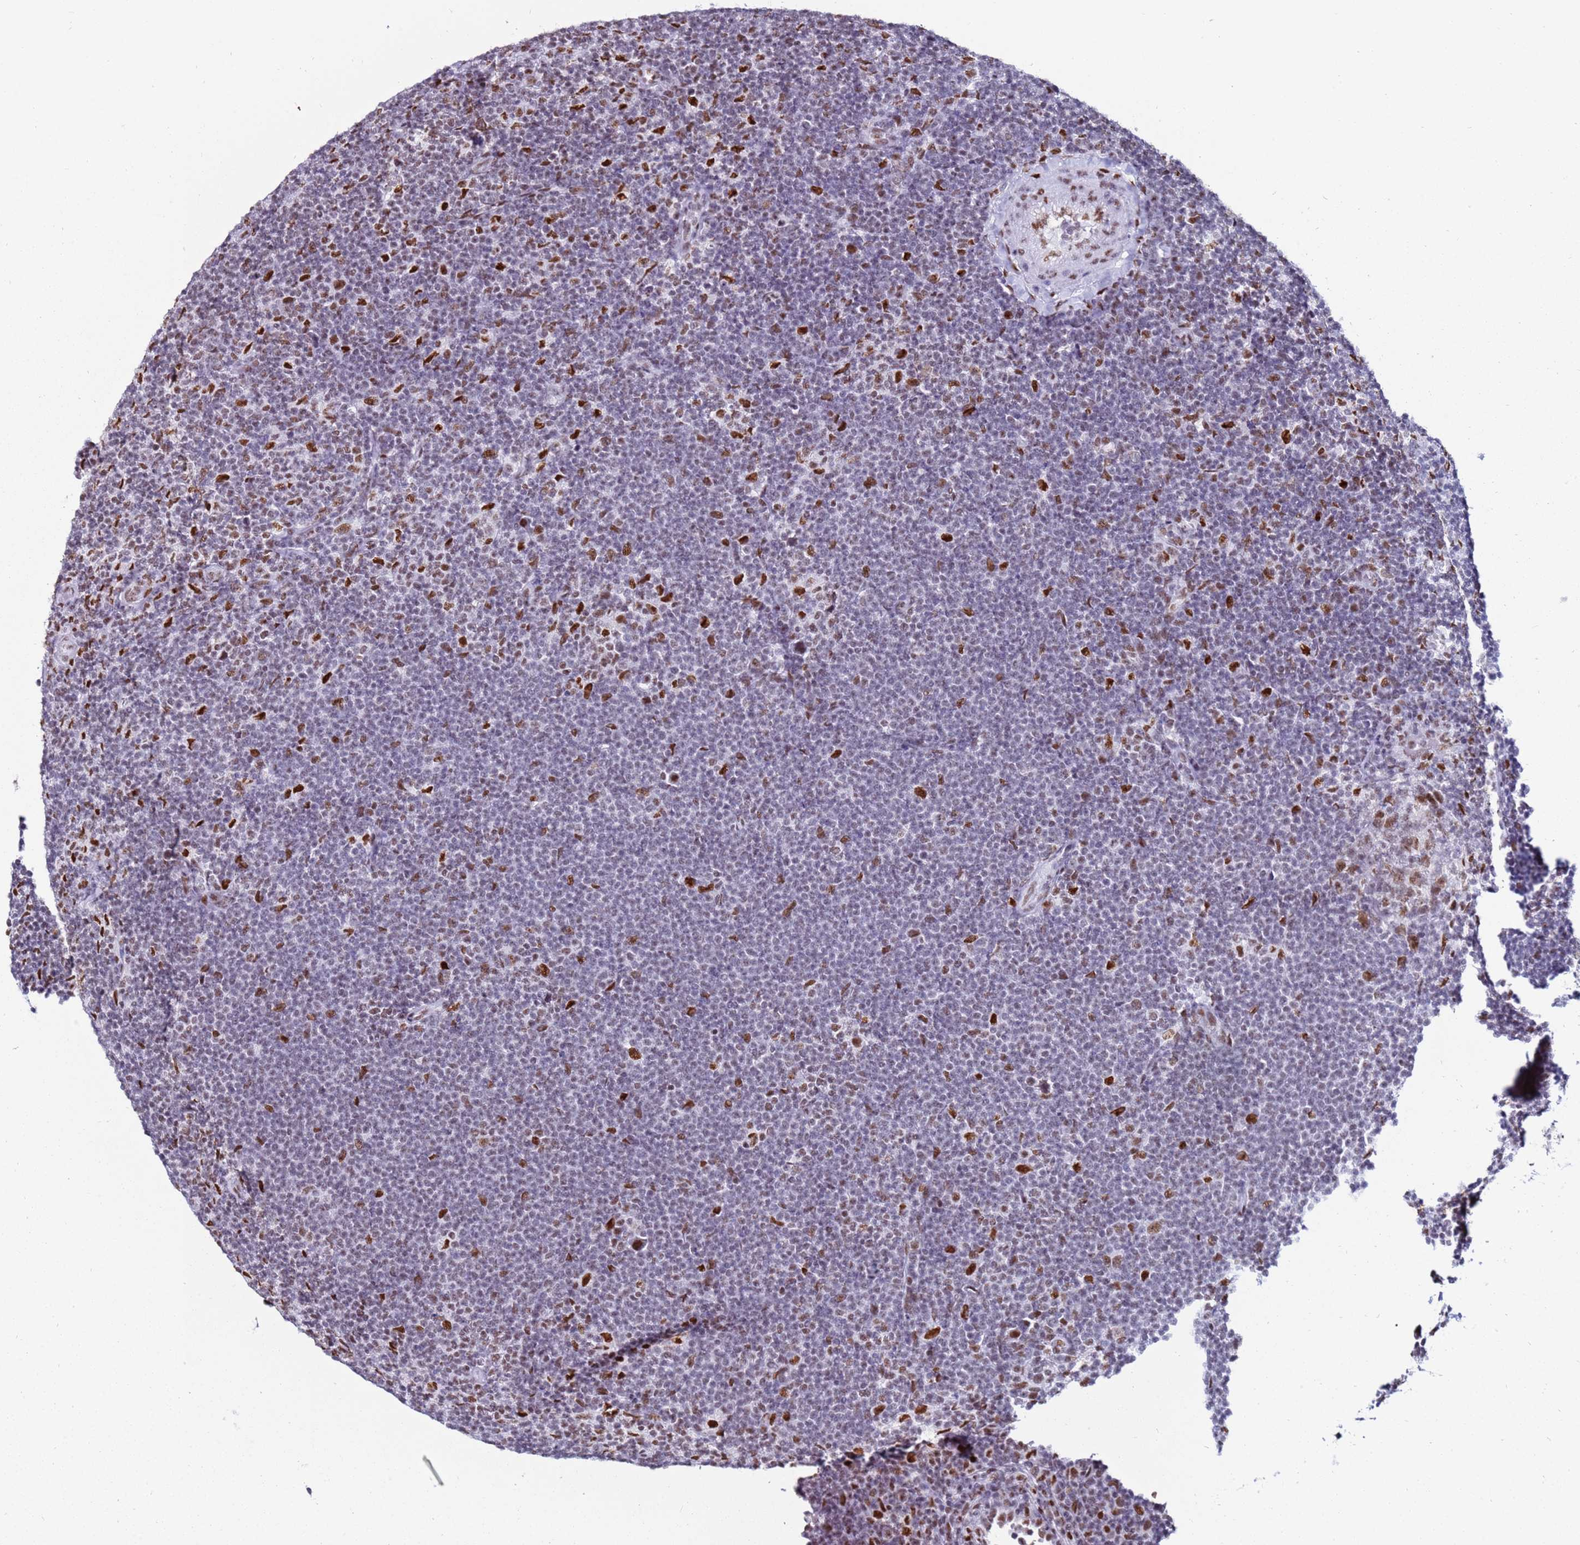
{"staining": {"intensity": "moderate", "quantity": ">75%", "location": "nuclear"}, "tissue": "lymphoma", "cell_type": "Tumor cells", "image_type": "cancer", "snomed": [{"axis": "morphology", "description": "Hodgkin's disease, NOS"}, {"axis": "topography", "description": "Lymph node"}], "caption": "IHC image of neoplastic tissue: human Hodgkin's disease stained using IHC reveals medium levels of moderate protein expression localized specifically in the nuclear of tumor cells, appearing as a nuclear brown color.", "gene": "KPNA4", "patient": {"sex": "female", "age": 57}}